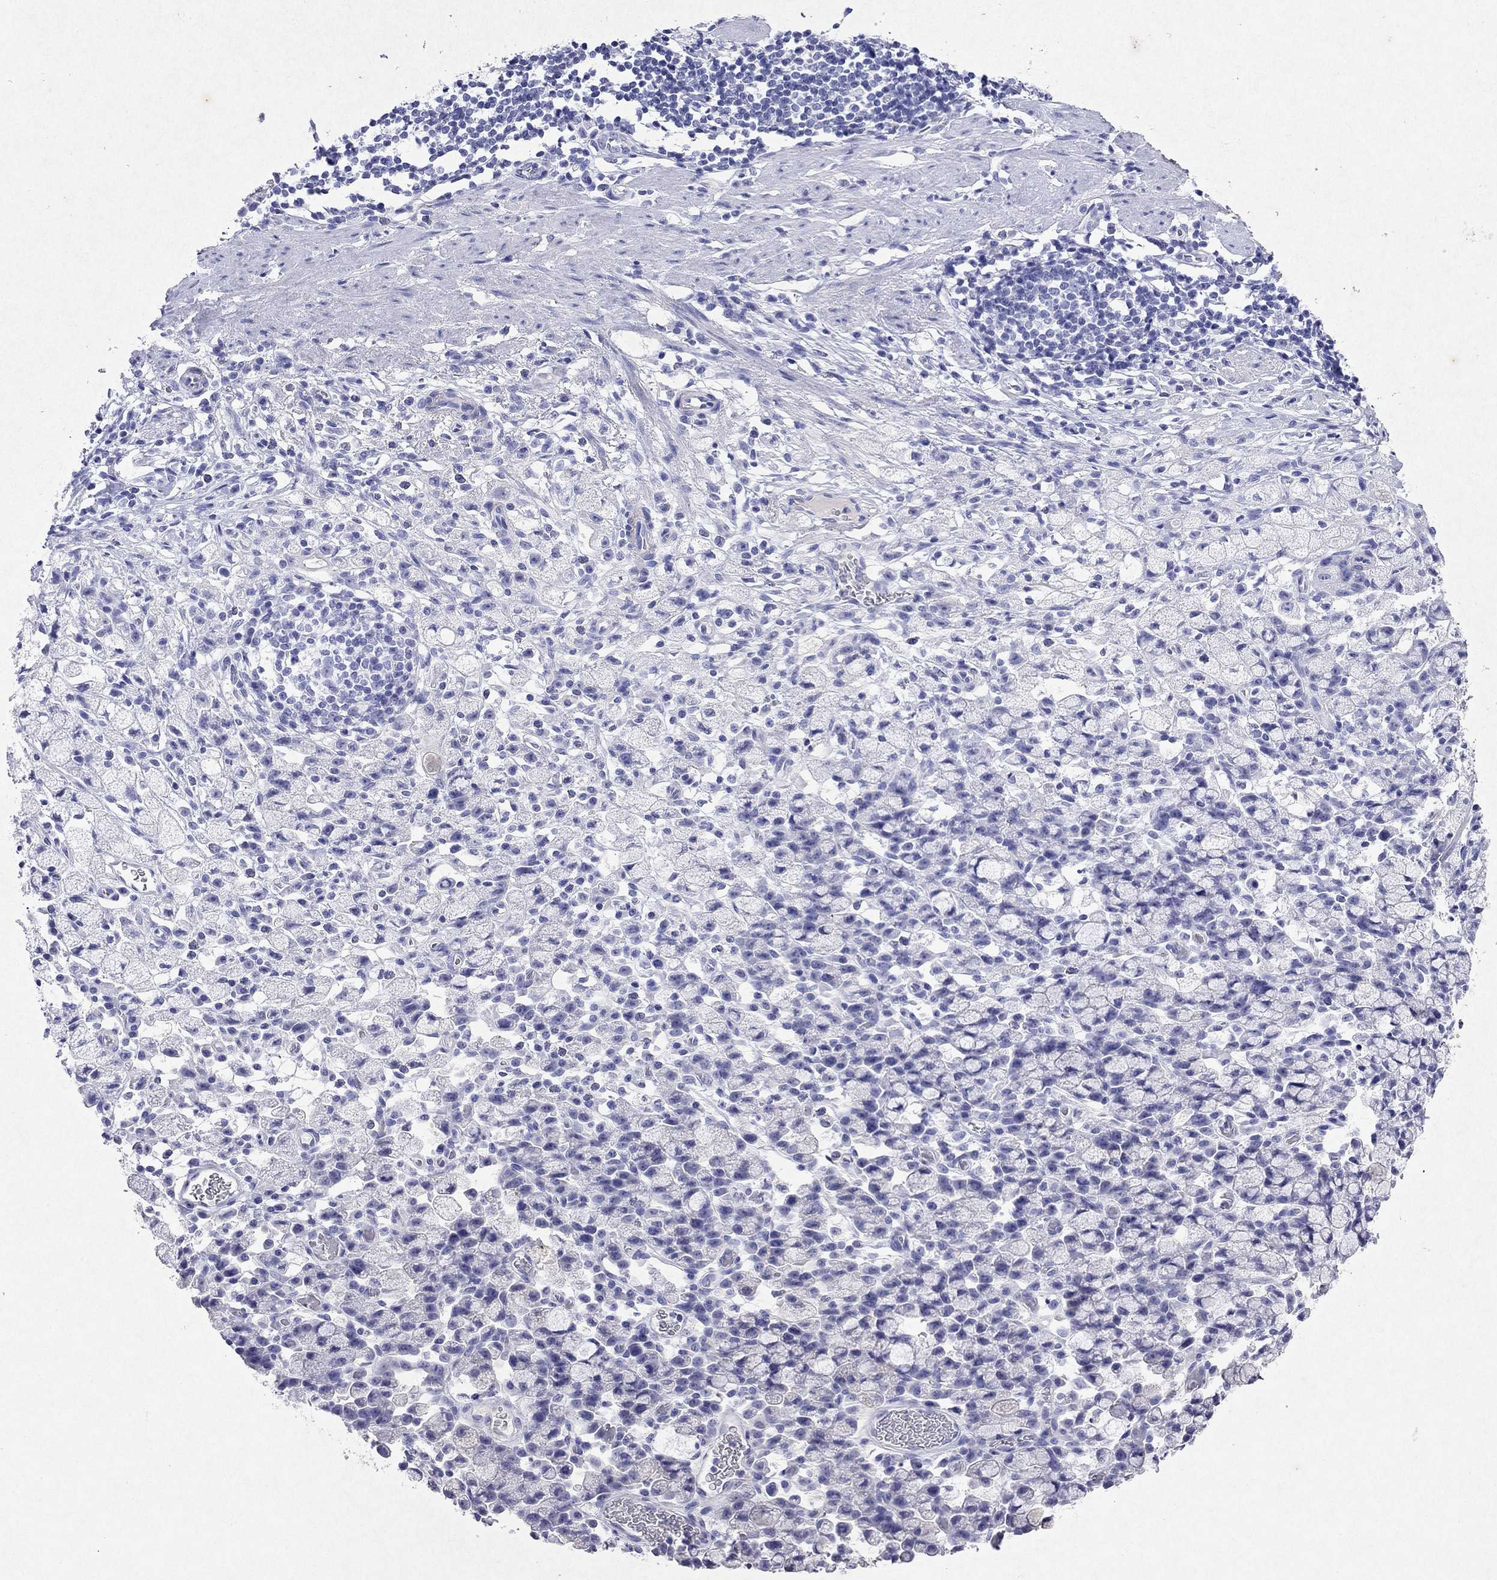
{"staining": {"intensity": "negative", "quantity": "none", "location": "none"}, "tissue": "stomach cancer", "cell_type": "Tumor cells", "image_type": "cancer", "snomed": [{"axis": "morphology", "description": "Adenocarcinoma, NOS"}, {"axis": "topography", "description": "Stomach"}], "caption": "The immunohistochemistry photomicrograph has no significant expression in tumor cells of adenocarcinoma (stomach) tissue.", "gene": "ARMC12", "patient": {"sex": "male", "age": 58}}